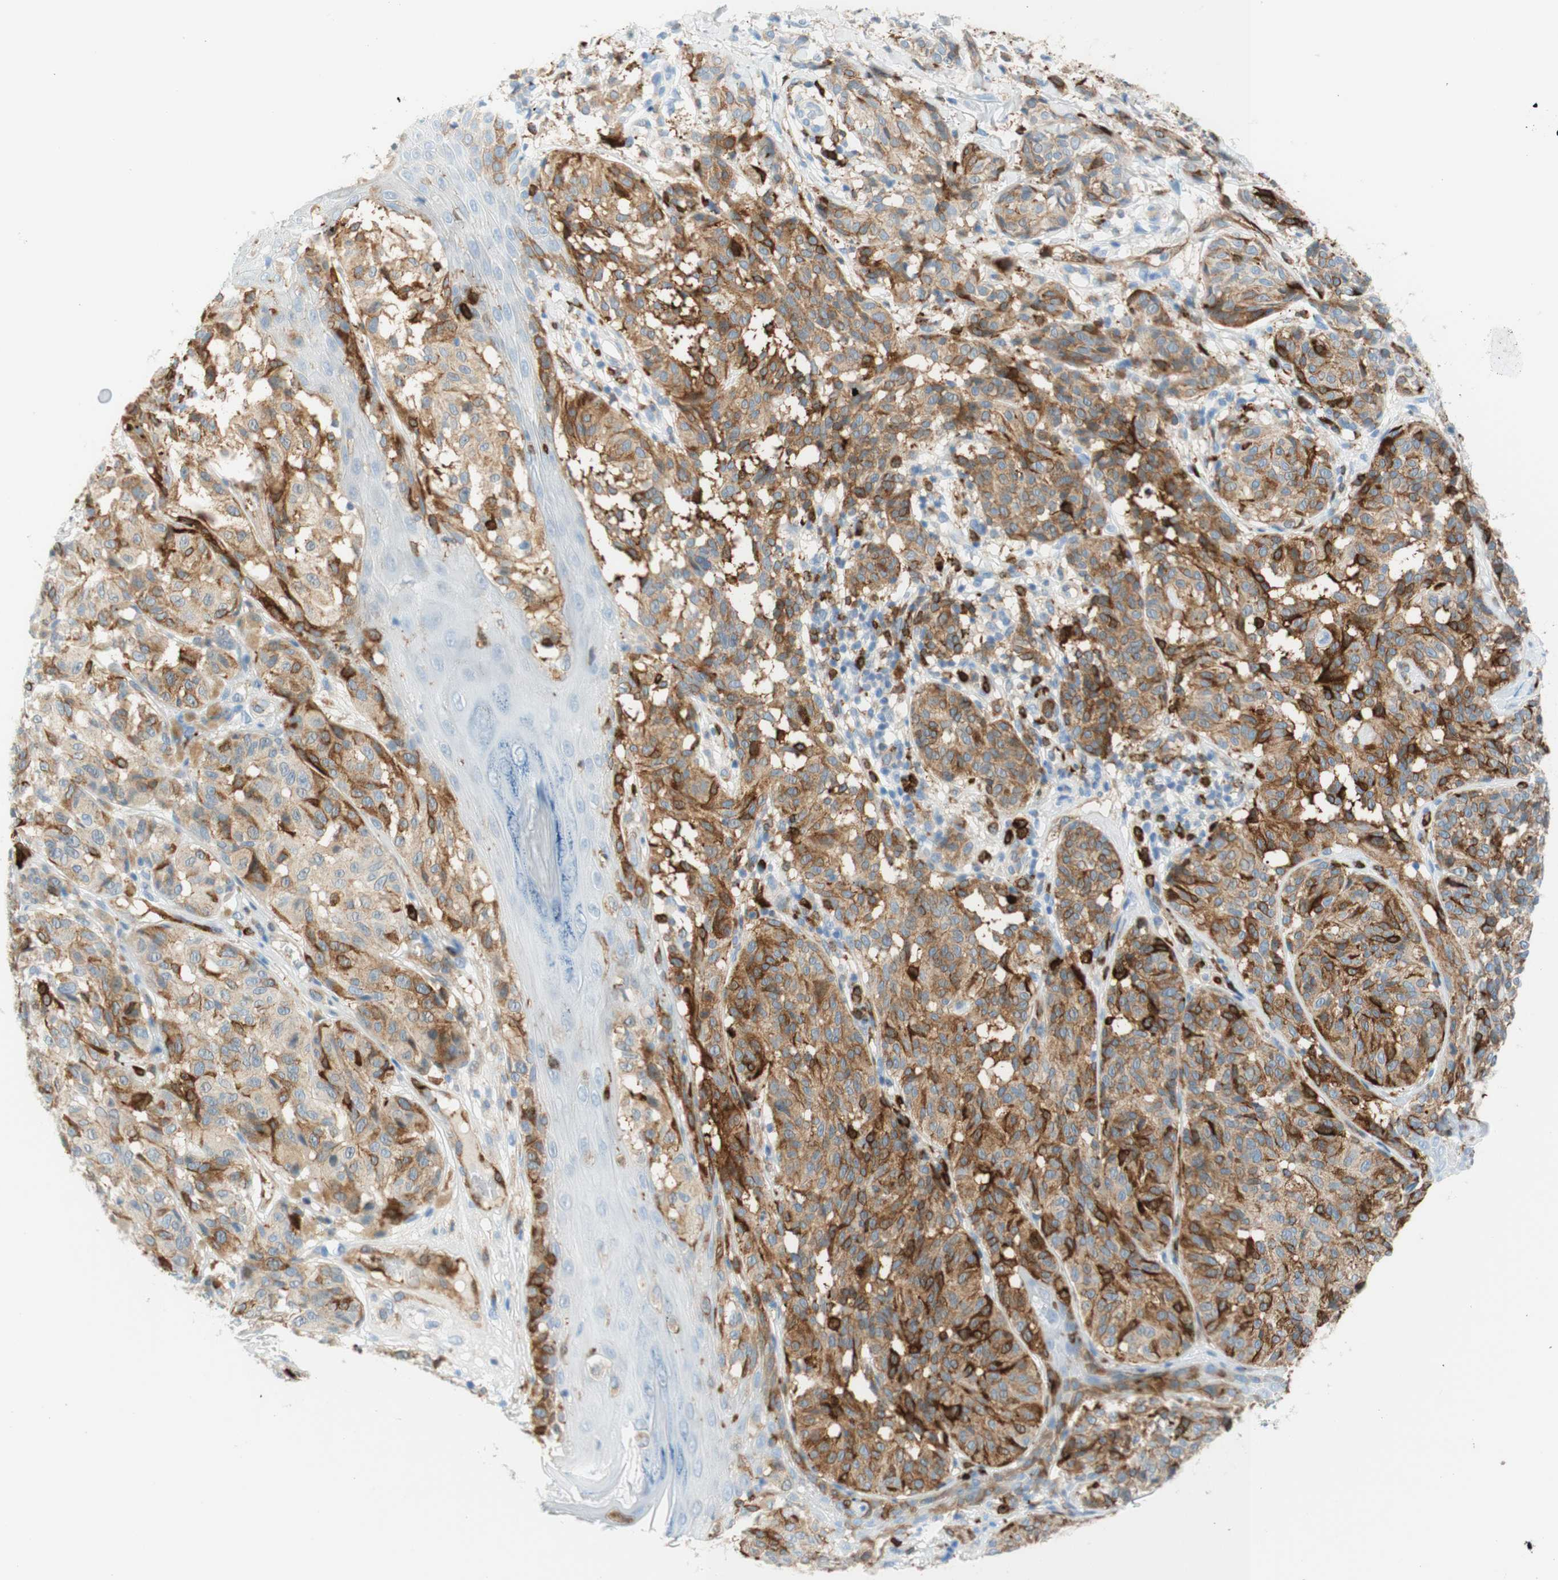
{"staining": {"intensity": "strong", "quantity": "<25%", "location": "cytoplasmic/membranous"}, "tissue": "melanoma", "cell_type": "Tumor cells", "image_type": "cancer", "snomed": [{"axis": "morphology", "description": "Malignant melanoma, NOS"}, {"axis": "topography", "description": "Skin"}], "caption": "Immunohistochemistry (IHC) (DAB (3,3'-diaminobenzidine)) staining of human malignant melanoma displays strong cytoplasmic/membranous protein positivity in about <25% of tumor cells.", "gene": "STMN1", "patient": {"sex": "female", "age": 46}}